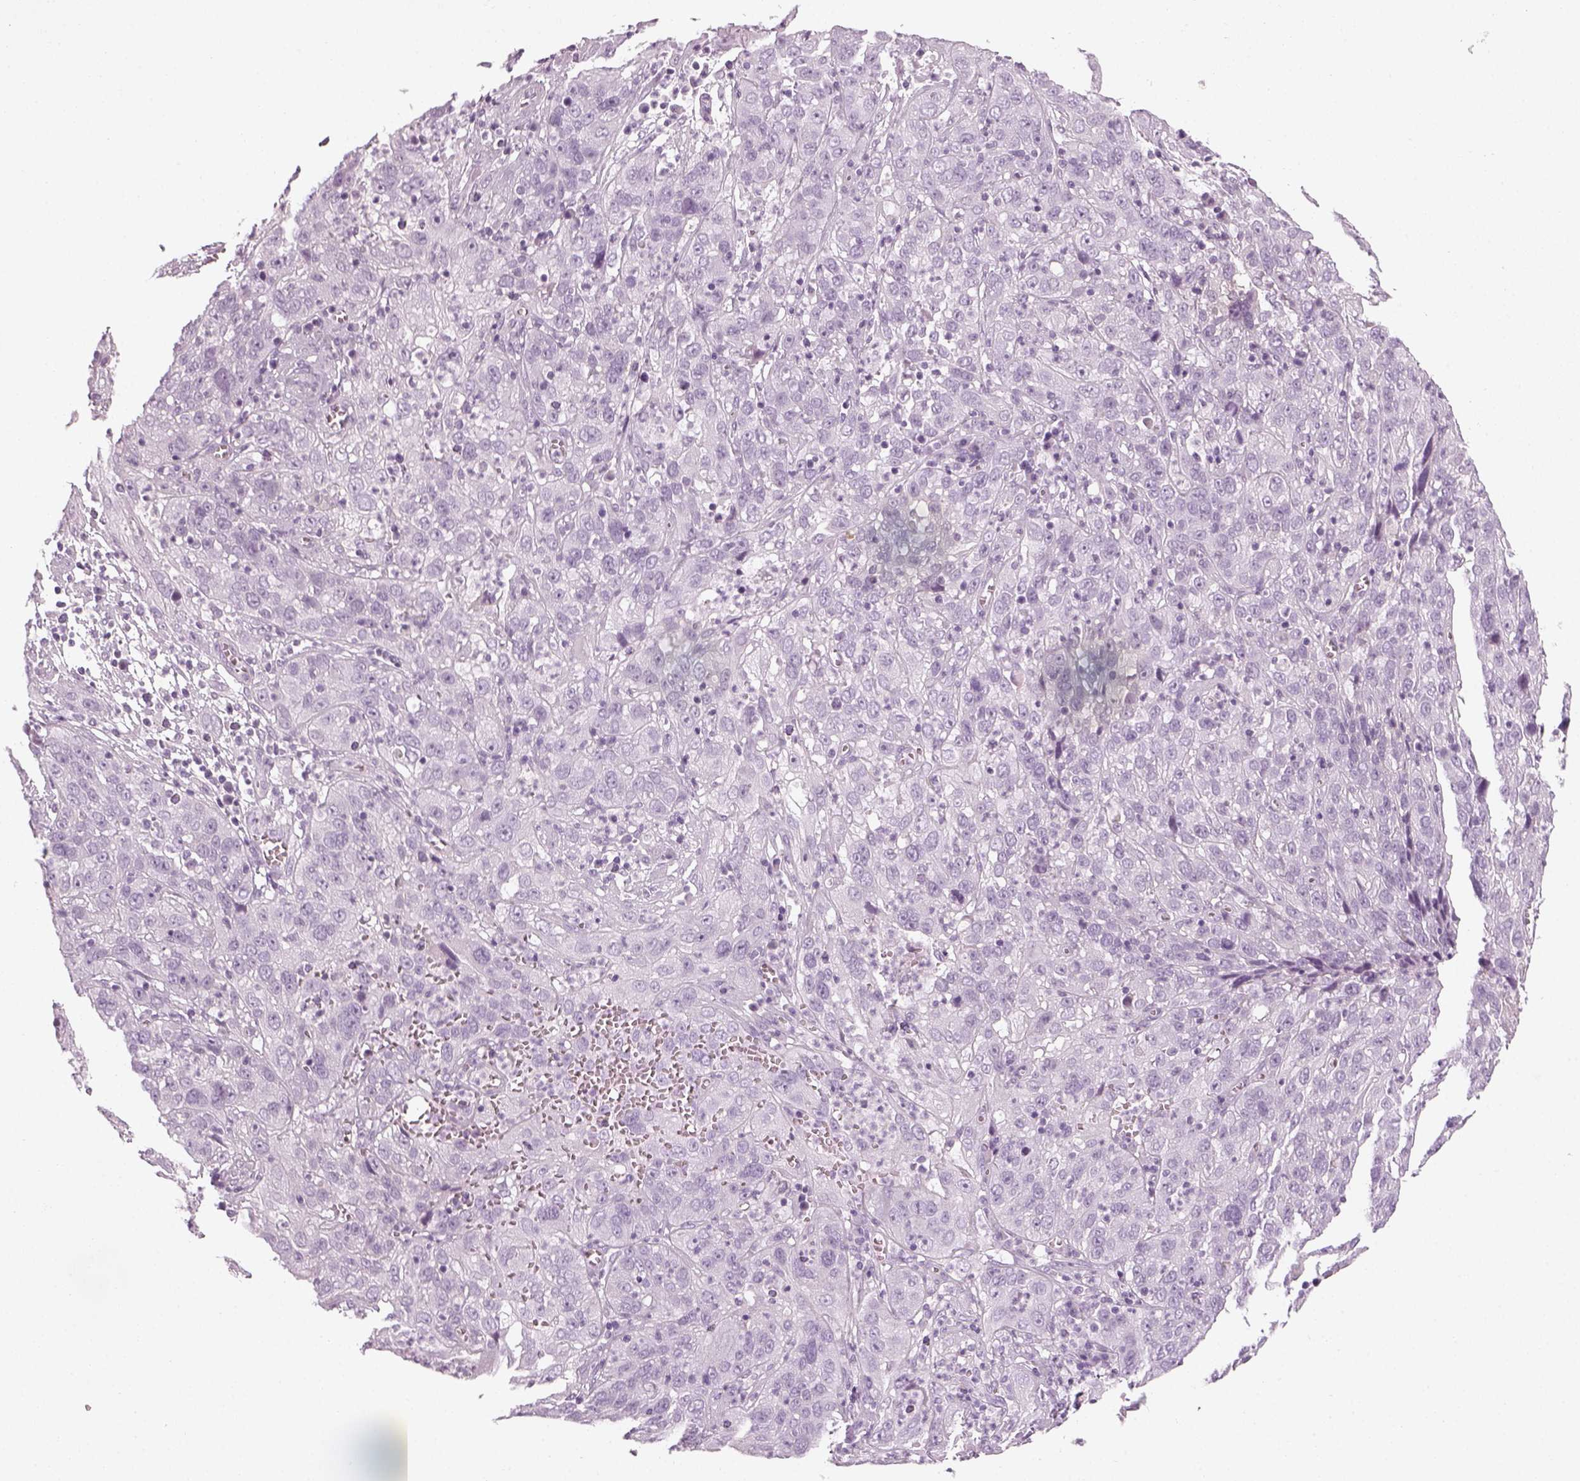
{"staining": {"intensity": "negative", "quantity": "none", "location": "none"}, "tissue": "cervical cancer", "cell_type": "Tumor cells", "image_type": "cancer", "snomed": [{"axis": "morphology", "description": "Squamous cell carcinoma, NOS"}, {"axis": "topography", "description": "Cervix"}], "caption": "IHC photomicrograph of neoplastic tissue: human squamous cell carcinoma (cervical) stained with DAB displays no significant protein positivity in tumor cells. (Immunohistochemistry, brightfield microscopy, high magnification).", "gene": "GAS2L2", "patient": {"sex": "female", "age": 32}}